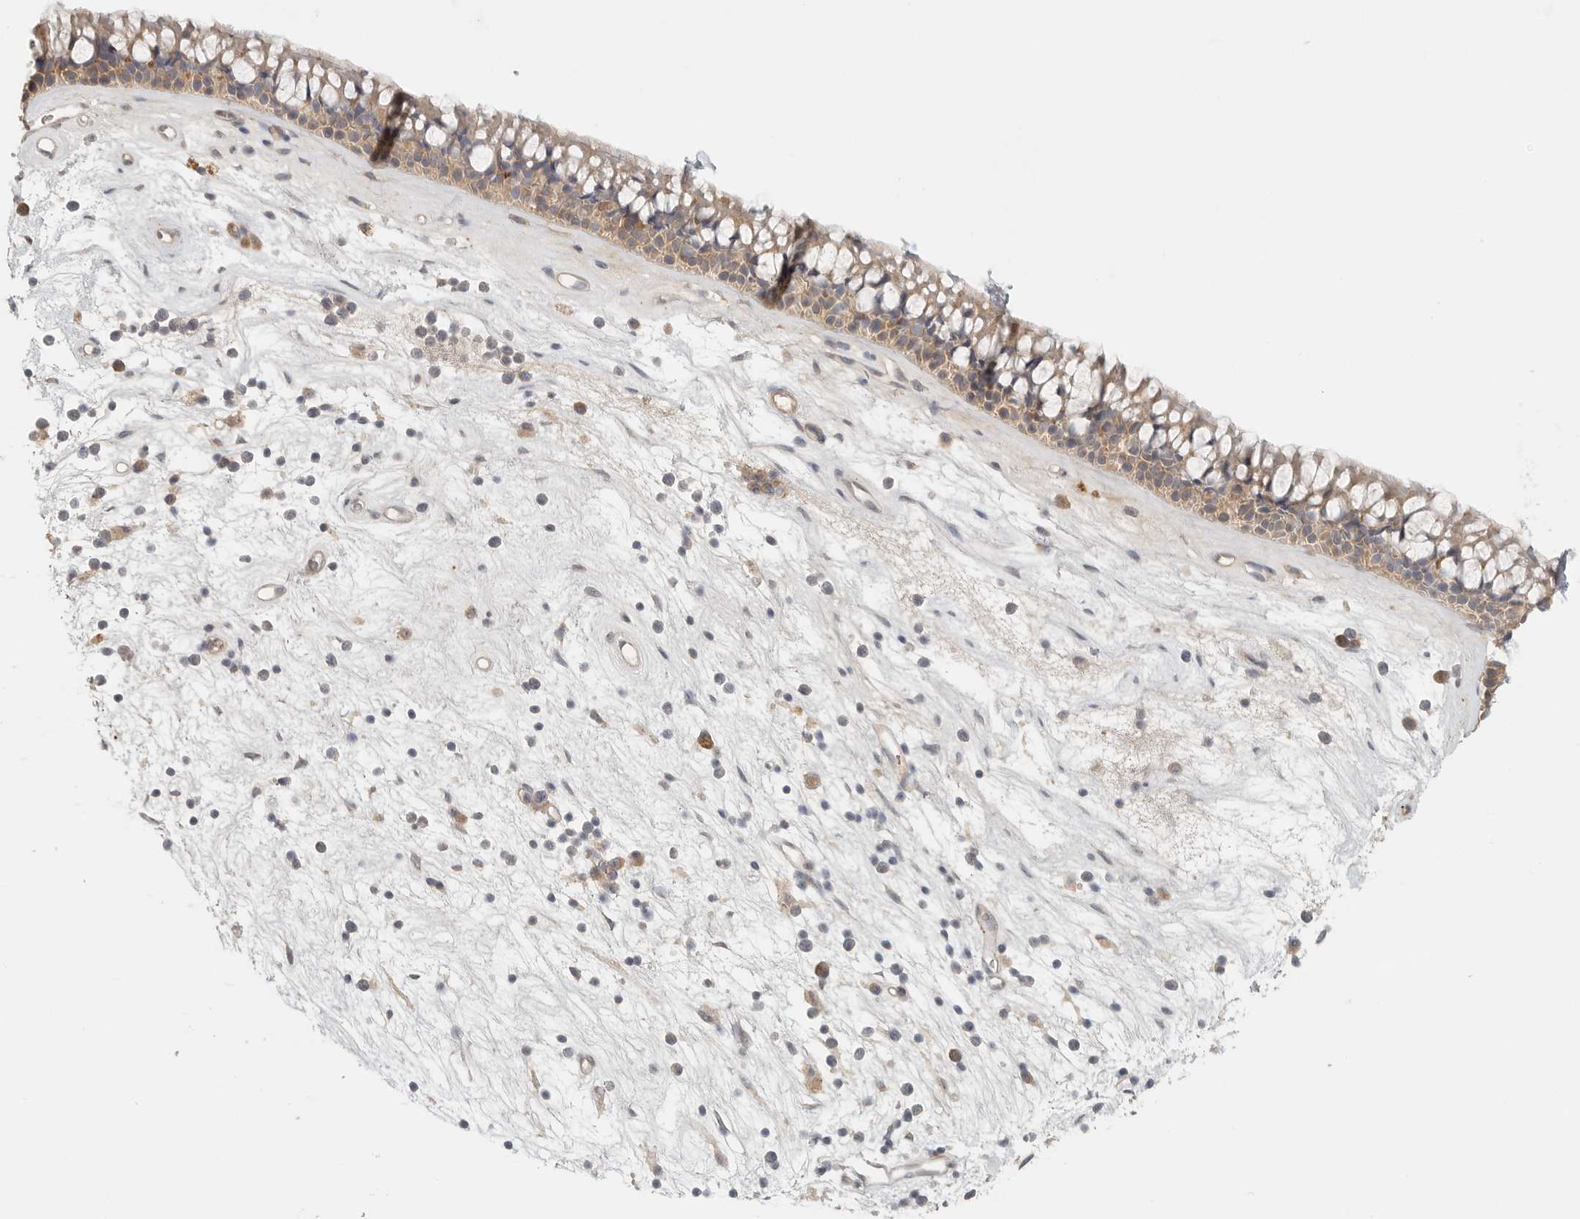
{"staining": {"intensity": "weak", "quantity": ">75%", "location": "cytoplasmic/membranous"}, "tissue": "nasopharynx", "cell_type": "Respiratory epithelial cells", "image_type": "normal", "snomed": [{"axis": "morphology", "description": "Normal tissue, NOS"}, {"axis": "topography", "description": "Nasopharynx"}], "caption": "Immunohistochemistry micrograph of normal nasopharynx: nasopharynx stained using IHC reveals low levels of weak protein expression localized specifically in the cytoplasmic/membranous of respiratory epithelial cells, appearing as a cytoplasmic/membranous brown color.", "gene": "HDAC6", "patient": {"sex": "male", "age": 64}}